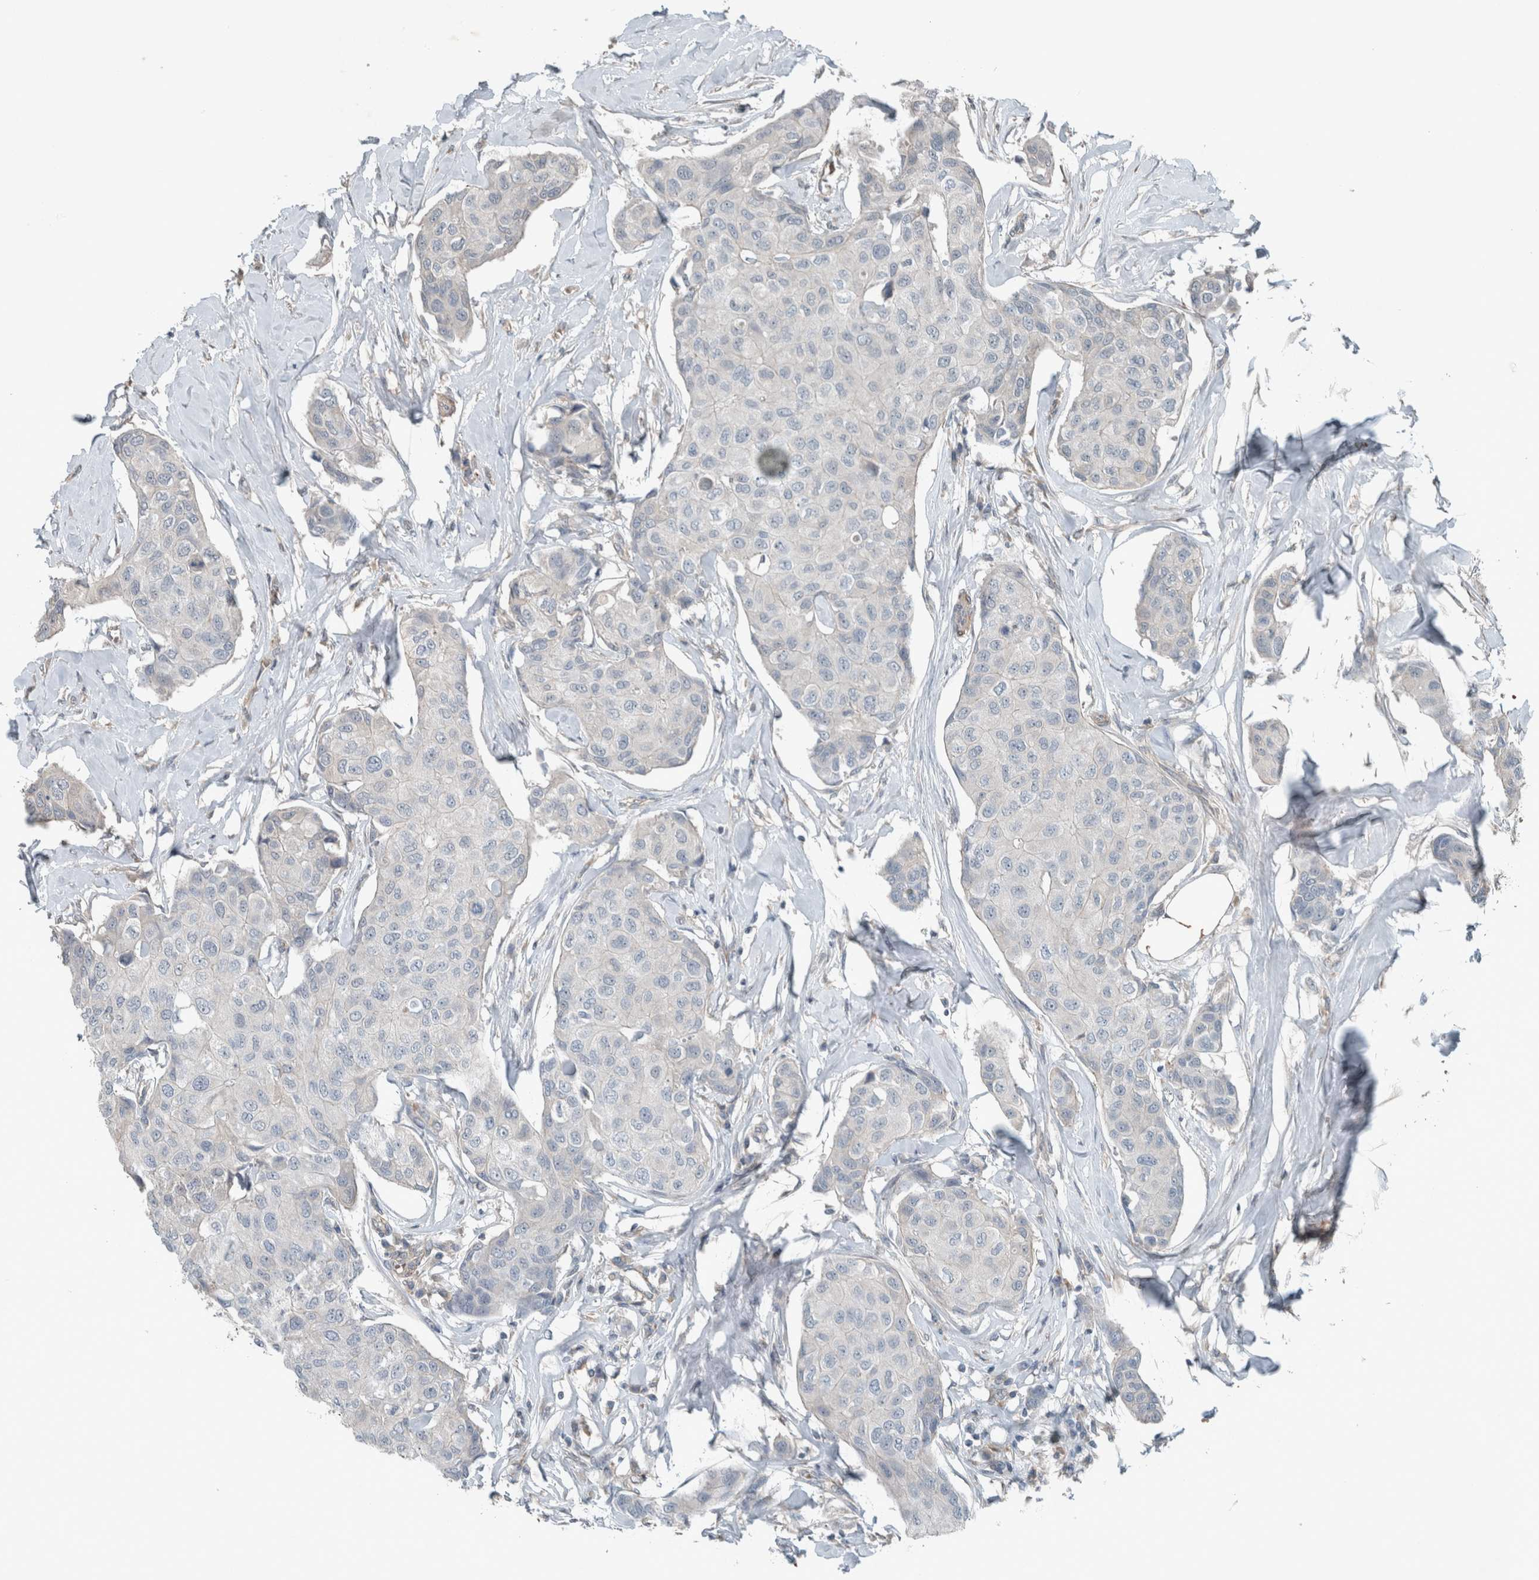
{"staining": {"intensity": "negative", "quantity": "none", "location": "none"}, "tissue": "breast cancer", "cell_type": "Tumor cells", "image_type": "cancer", "snomed": [{"axis": "morphology", "description": "Duct carcinoma"}, {"axis": "topography", "description": "Breast"}], "caption": "Breast cancer (invasive ductal carcinoma) was stained to show a protein in brown. There is no significant expression in tumor cells.", "gene": "JADE2", "patient": {"sex": "female", "age": 80}}